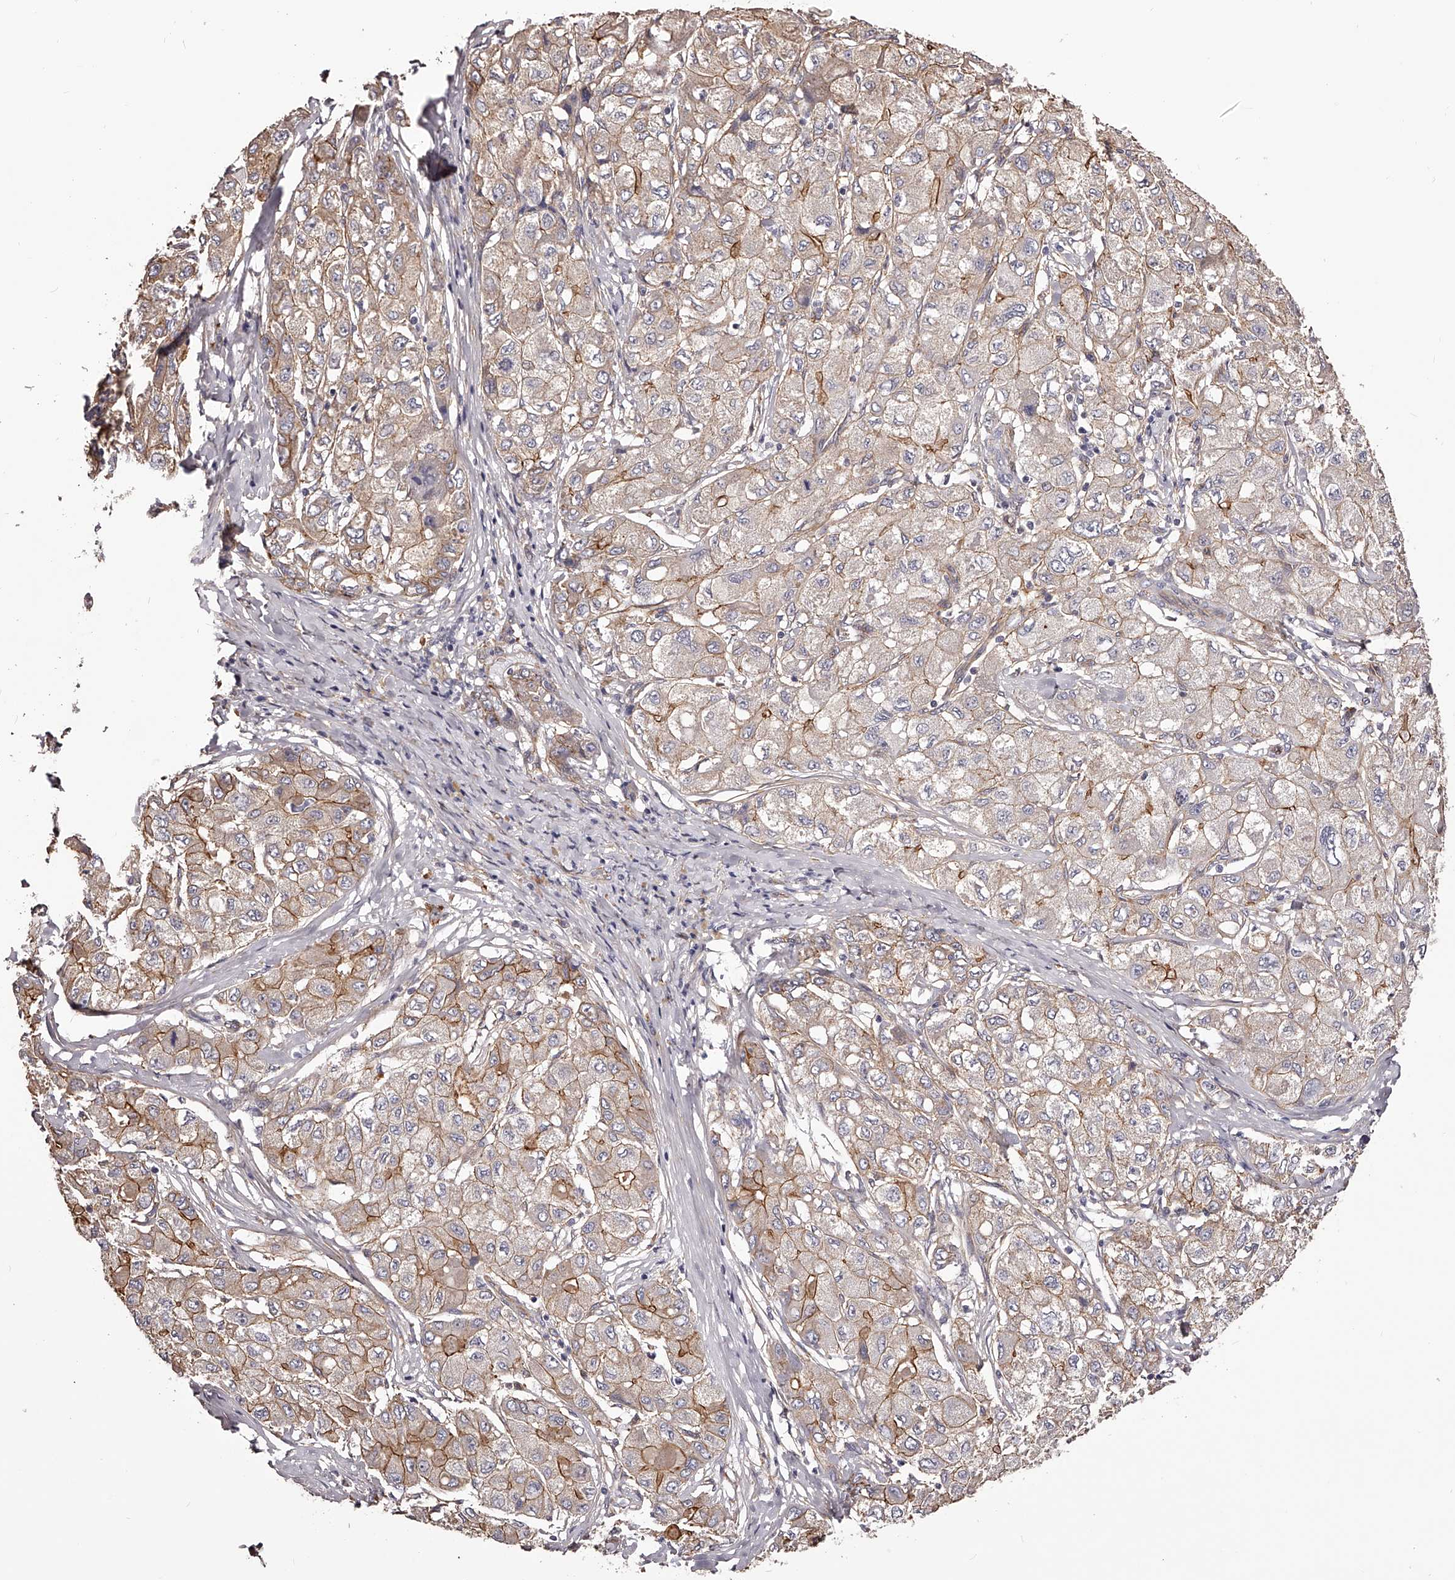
{"staining": {"intensity": "moderate", "quantity": "<25%", "location": "cytoplasmic/membranous"}, "tissue": "liver cancer", "cell_type": "Tumor cells", "image_type": "cancer", "snomed": [{"axis": "morphology", "description": "Carcinoma, Hepatocellular, NOS"}, {"axis": "topography", "description": "Liver"}], "caption": "Tumor cells show moderate cytoplasmic/membranous staining in about <25% of cells in liver cancer.", "gene": "LTV1", "patient": {"sex": "male", "age": 80}}